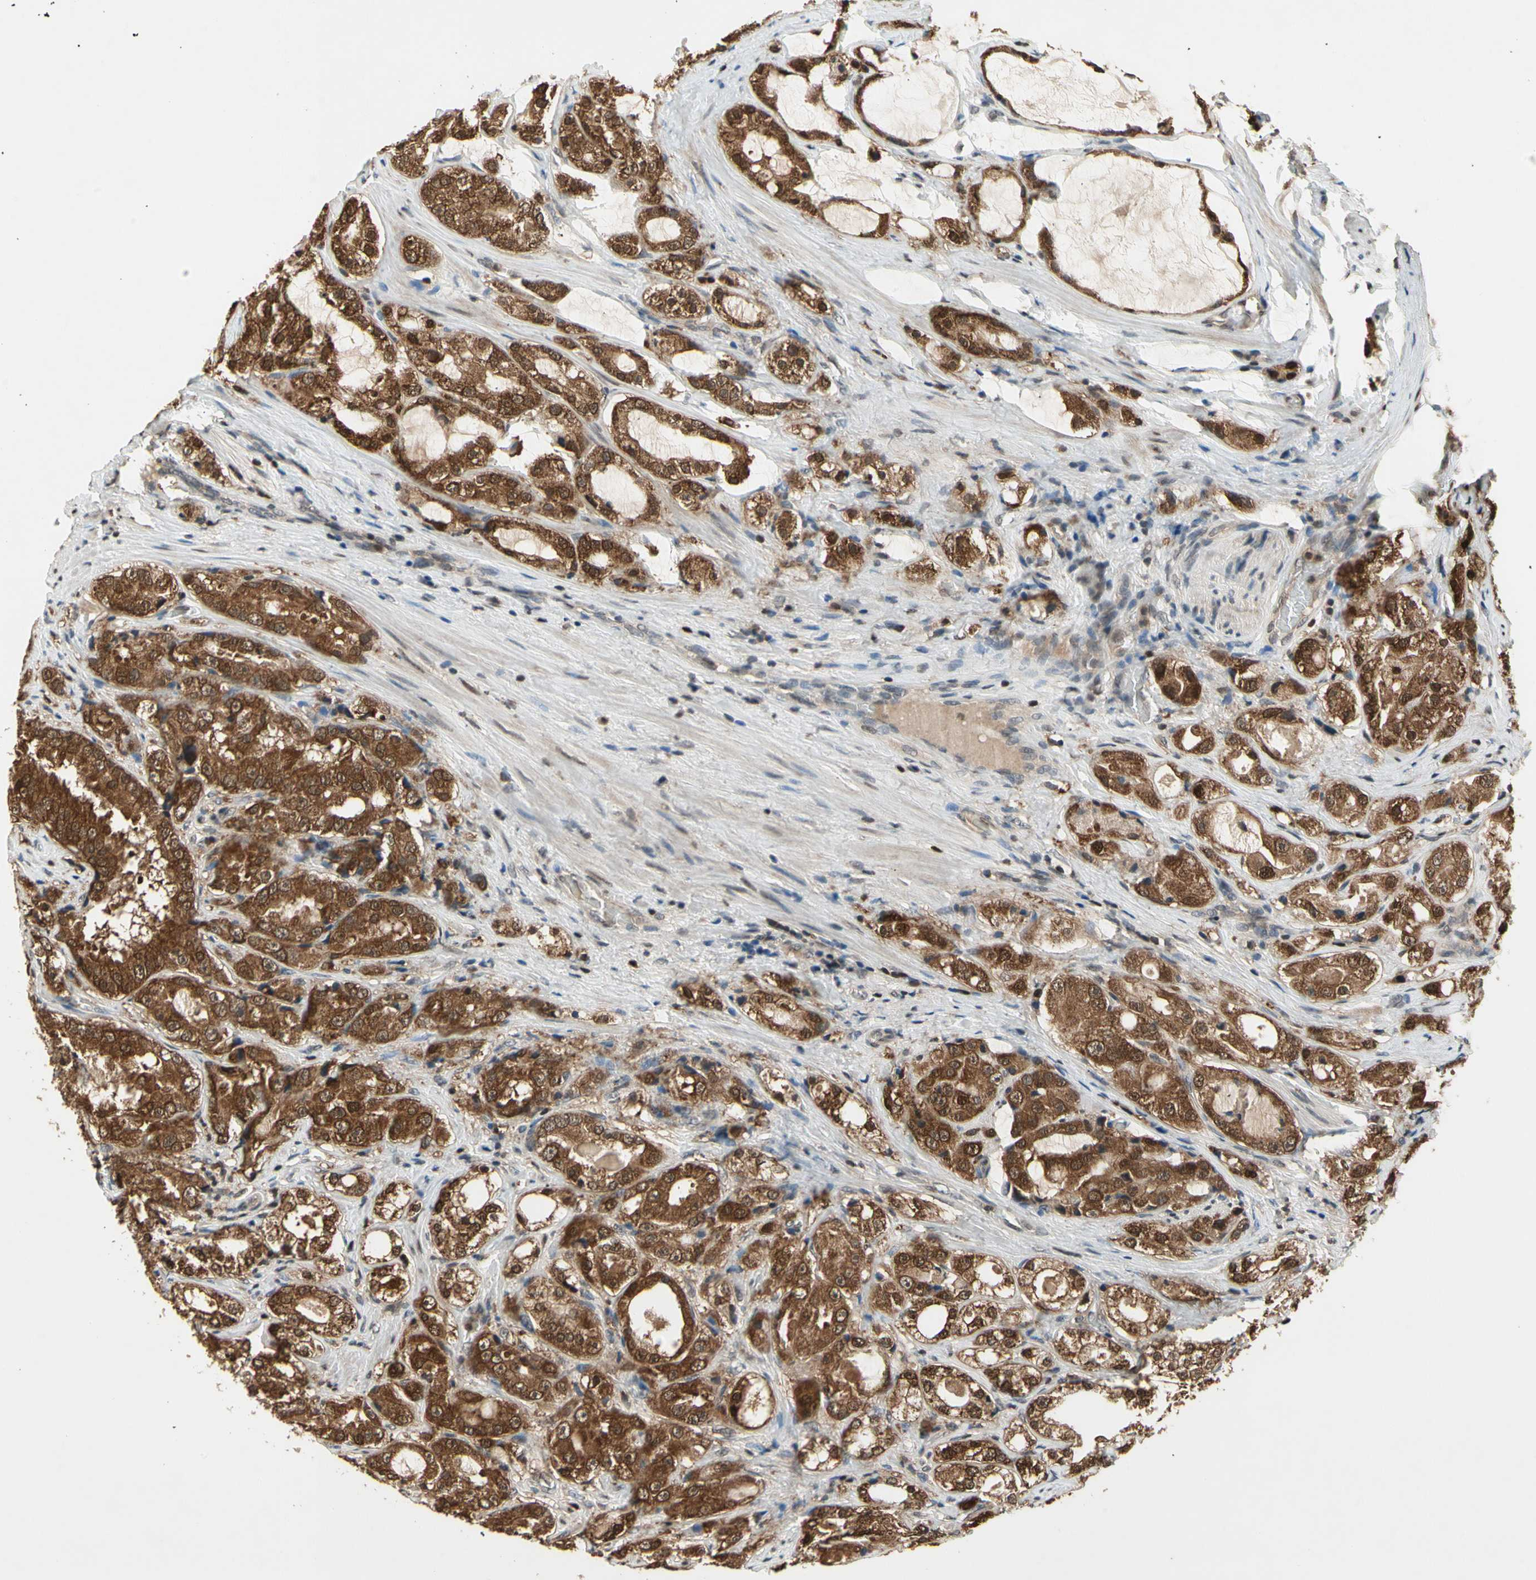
{"staining": {"intensity": "moderate", "quantity": ">75%", "location": "cytoplasmic/membranous,nuclear"}, "tissue": "prostate cancer", "cell_type": "Tumor cells", "image_type": "cancer", "snomed": [{"axis": "morphology", "description": "Adenocarcinoma, High grade"}, {"axis": "topography", "description": "Prostate"}], "caption": "A brown stain labels moderate cytoplasmic/membranous and nuclear expression of a protein in human prostate cancer tumor cells. Immunohistochemistry stains the protein of interest in brown and the nuclei are stained blue.", "gene": "GSR", "patient": {"sex": "male", "age": 73}}